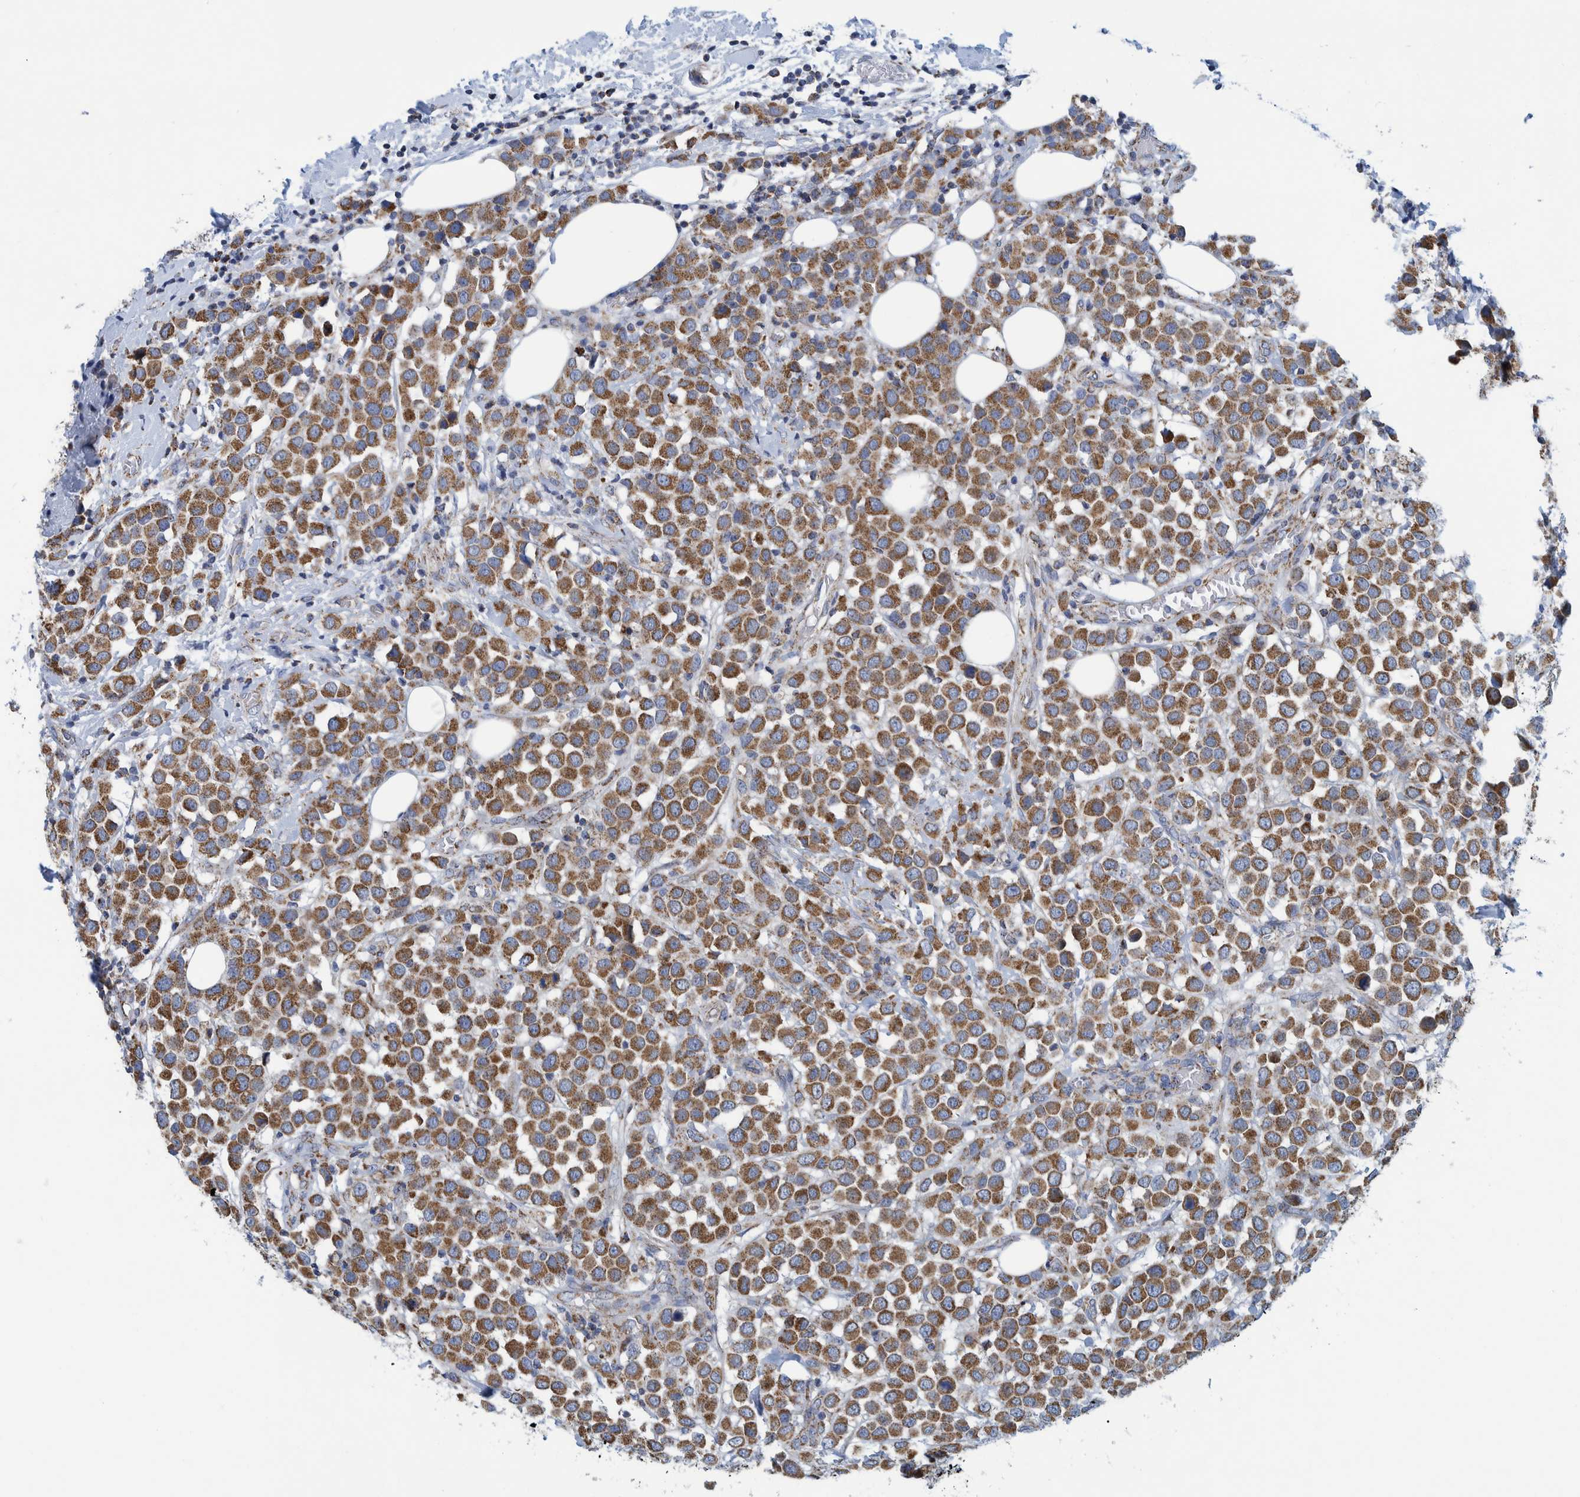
{"staining": {"intensity": "moderate", "quantity": ">75%", "location": "cytoplasmic/membranous"}, "tissue": "breast cancer", "cell_type": "Tumor cells", "image_type": "cancer", "snomed": [{"axis": "morphology", "description": "Duct carcinoma"}, {"axis": "topography", "description": "Breast"}], "caption": "This is an image of IHC staining of breast intraductal carcinoma, which shows moderate expression in the cytoplasmic/membranous of tumor cells.", "gene": "MRPS7", "patient": {"sex": "female", "age": 61}}